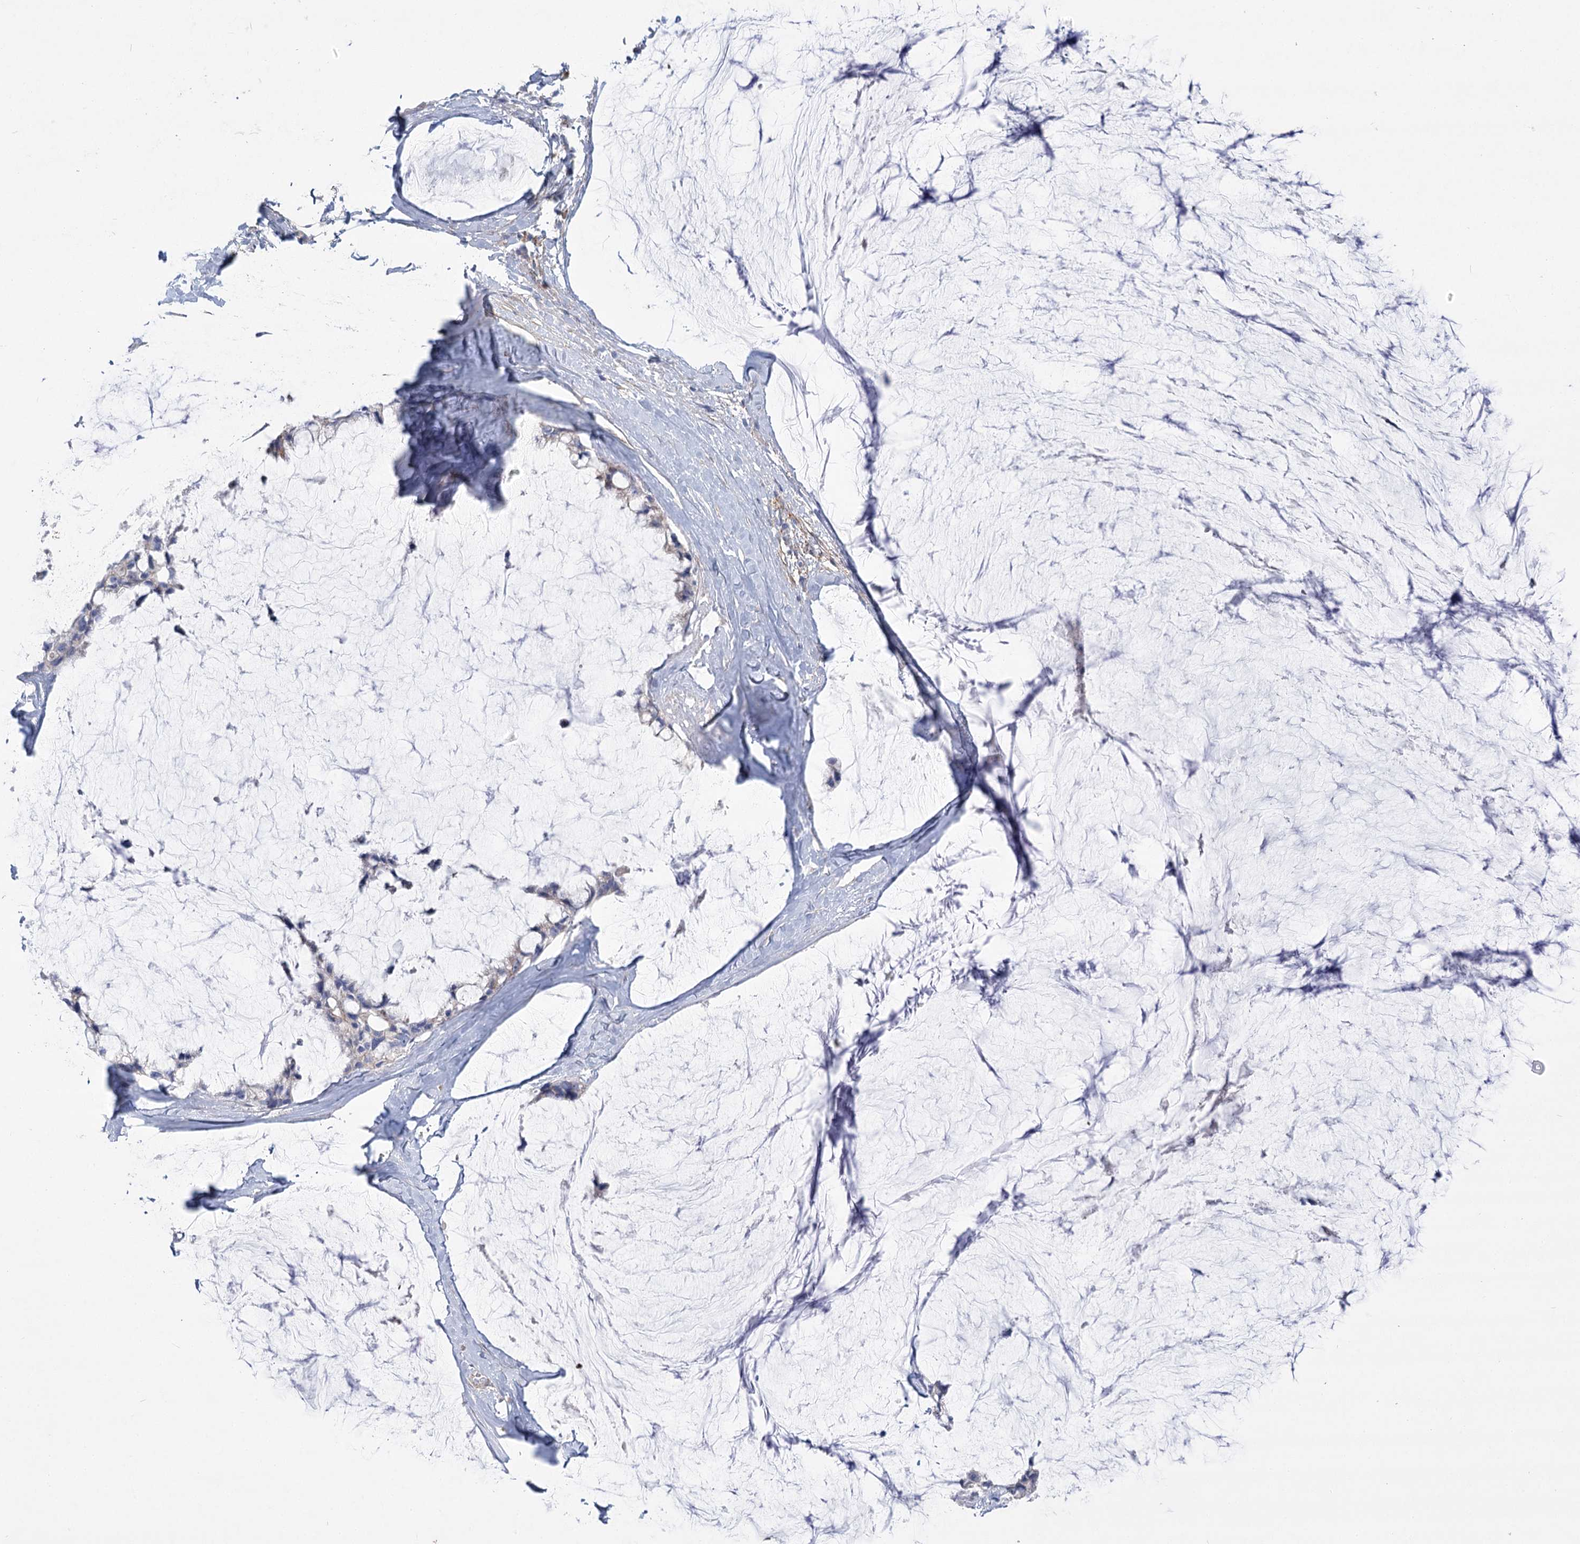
{"staining": {"intensity": "negative", "quantity": "none", "location": "none"}, "tissue": "ovarian cancer", "cell_type": "Tumor cells", "image_type": "cancer", "snomed": [{"axis": "morphology", "description": "Cystadenocarcinoma, mucinous, NOS"}, {"axis": "topography", "description": "Ovary"}], "caption": "This is an immunohistochemistry (IHC) photomicrograph of human mucinous cystadenocarcinoma (ovarian). There is no staining in tumor cells.", "gene": "SNX7", "patient": {"sex": "female", "age": 39}}